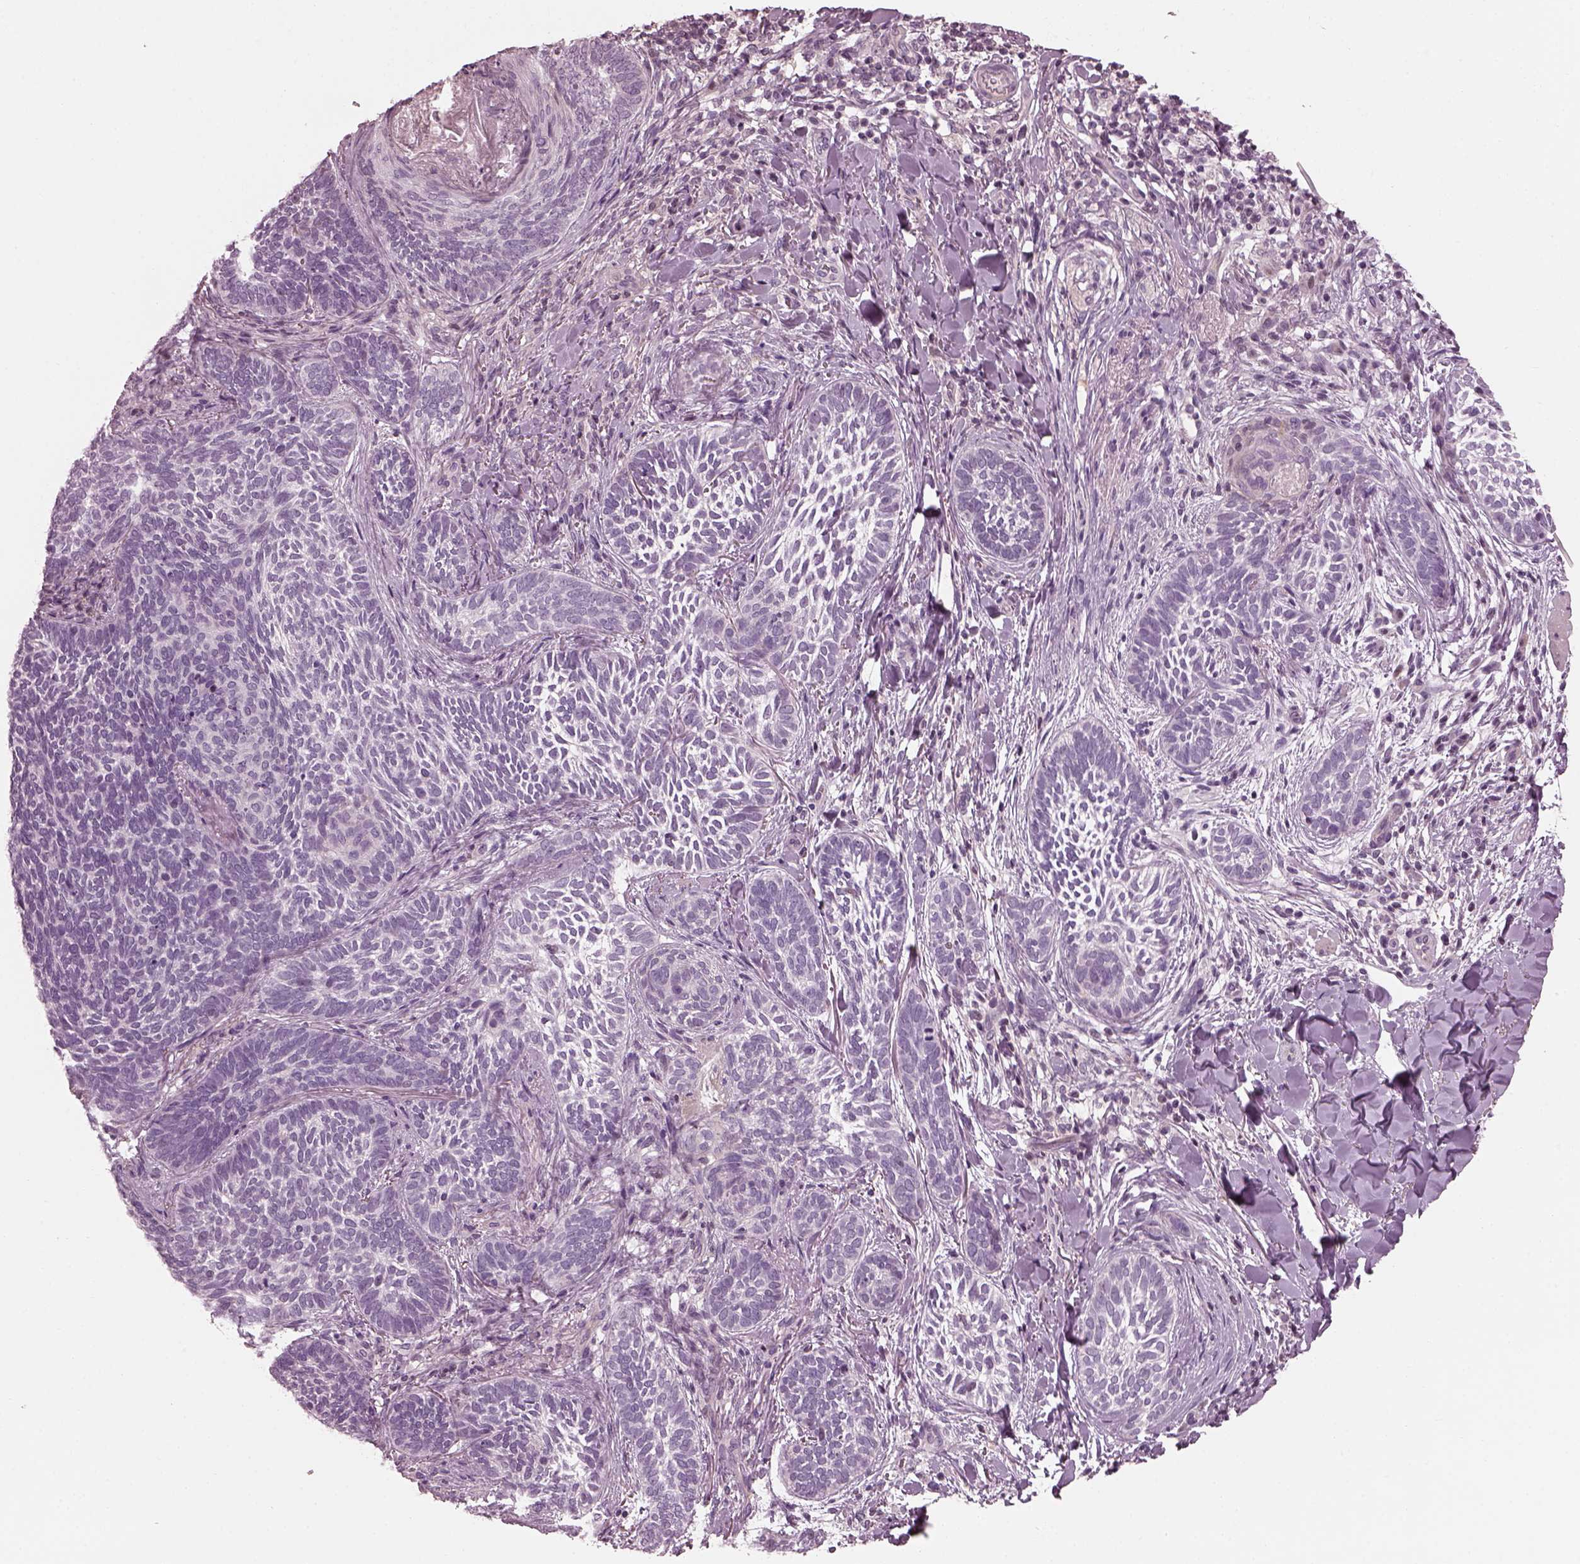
{"staining": {"intensity": "negative", "quantity": "none", "location": "none"}, "tissue": "skin cancer", "cell_type": "Tumor cells", "image_type": "cancer", "snomed": [{"axis": "morphology", "description": "Normal tissue, NOS"}, {"axis": "morphology", "description": "Basal cell carcinoma"}, {"axis": "topography", "description": "Skin"}], "caption": "IHC photomicrograph of human basal cell carcinoma (skin) stained for a protein (brown), which displays no expression in tumor cells.", "gene": "BFSP1", "patient": {"sex": "male", "age": 46}}